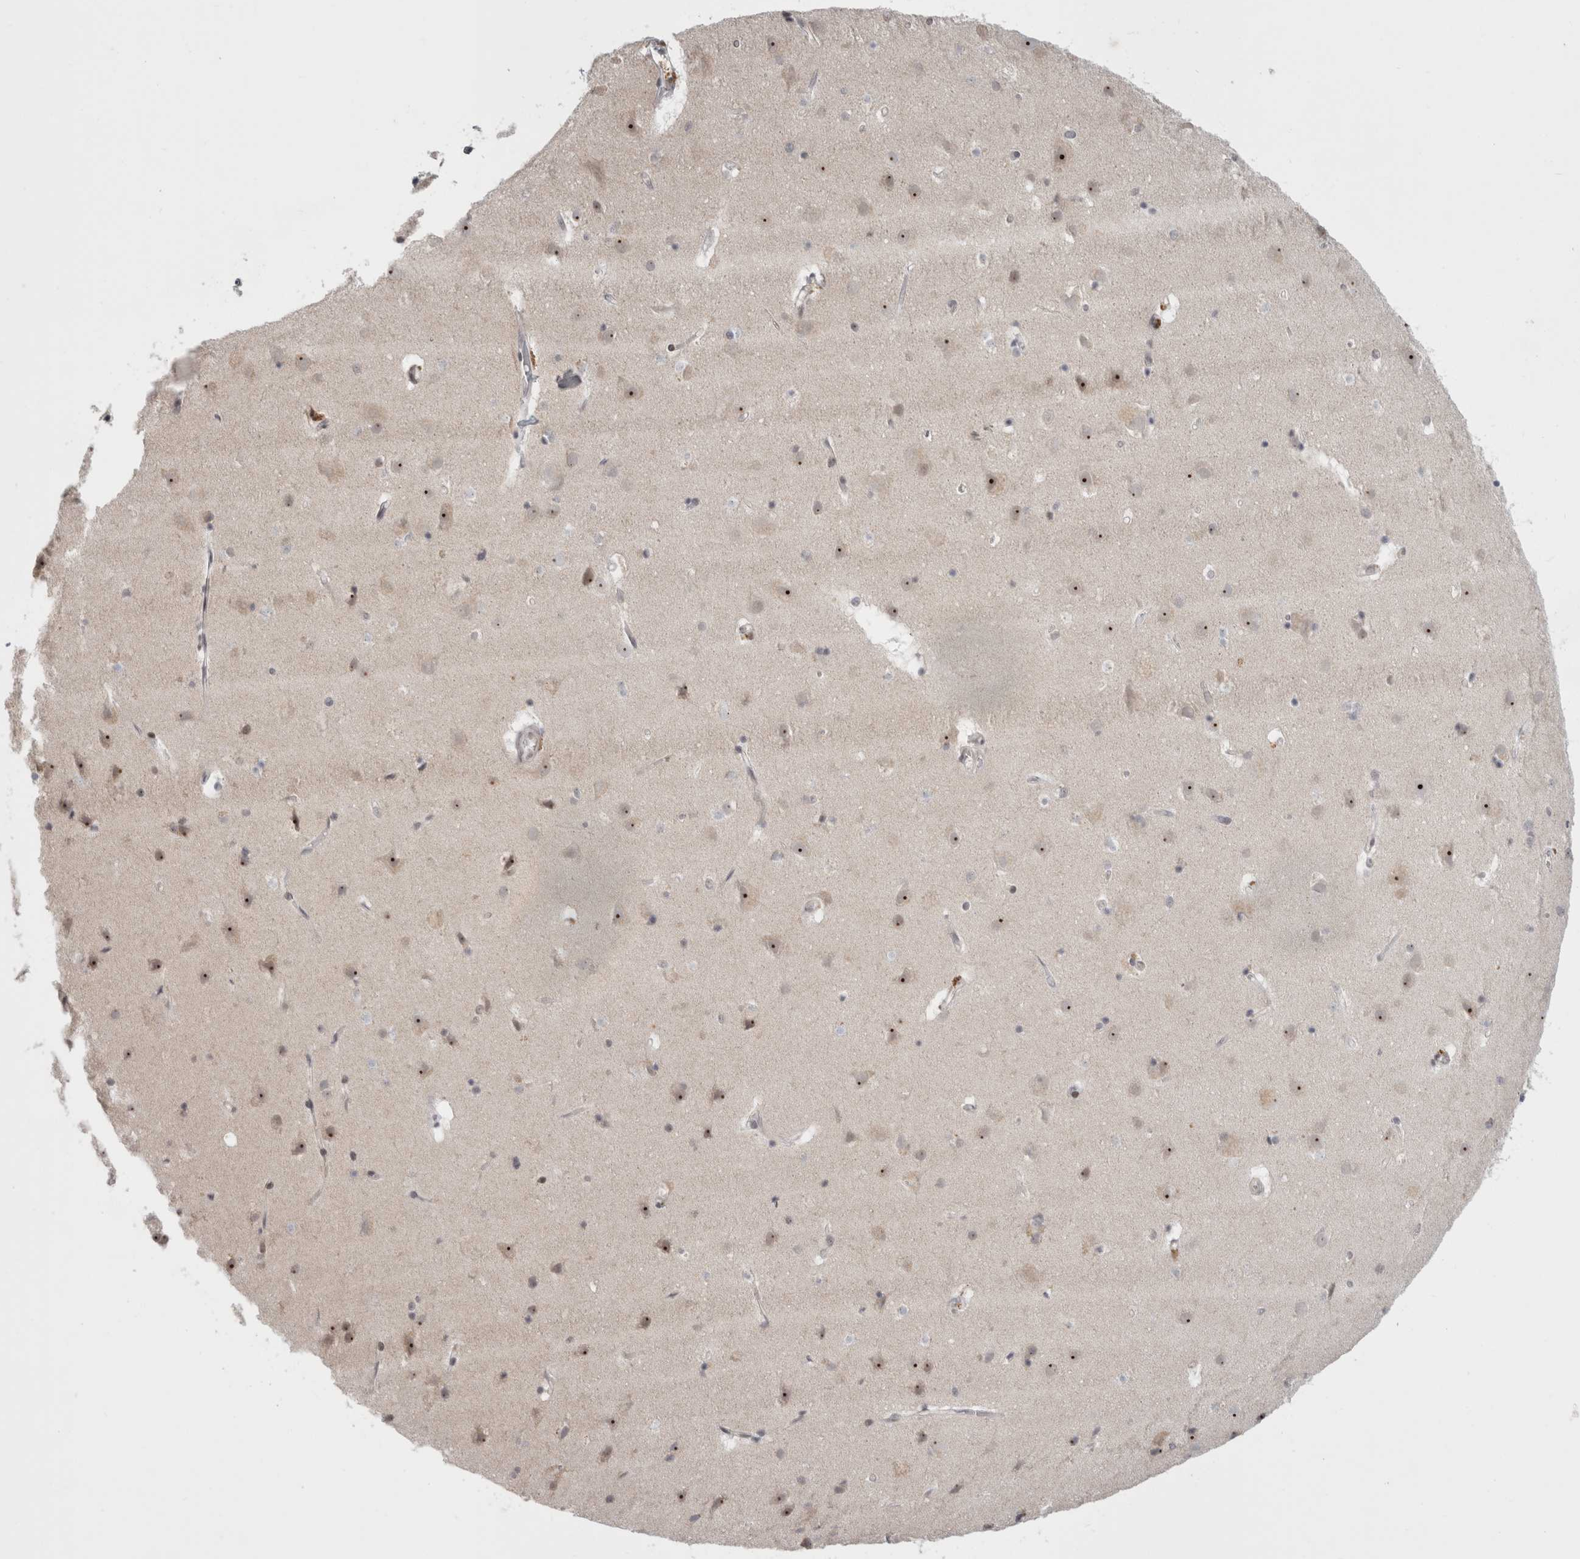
{"staining": {"intensity": "negative", "quantity": "none", "location": "none"}, "tissue": "cerebral cortex", "cell_type": "Endothelial cells", "image_type": "normal", "snomed": [{"axis": "morphology", "description": "Normal tissue, NOS"}, {"axis": "topography", "description": "Cerebral cortex"}], "caption": "Protein analysis of normal cerebral cortex reveals no significant staining in endothelial cells. (Brightfield microscopy of DAB immunohistochemistry (IHC) at high magnification).", "gene": "SENP6", "patient": {"sex": "male", "age": 54}}